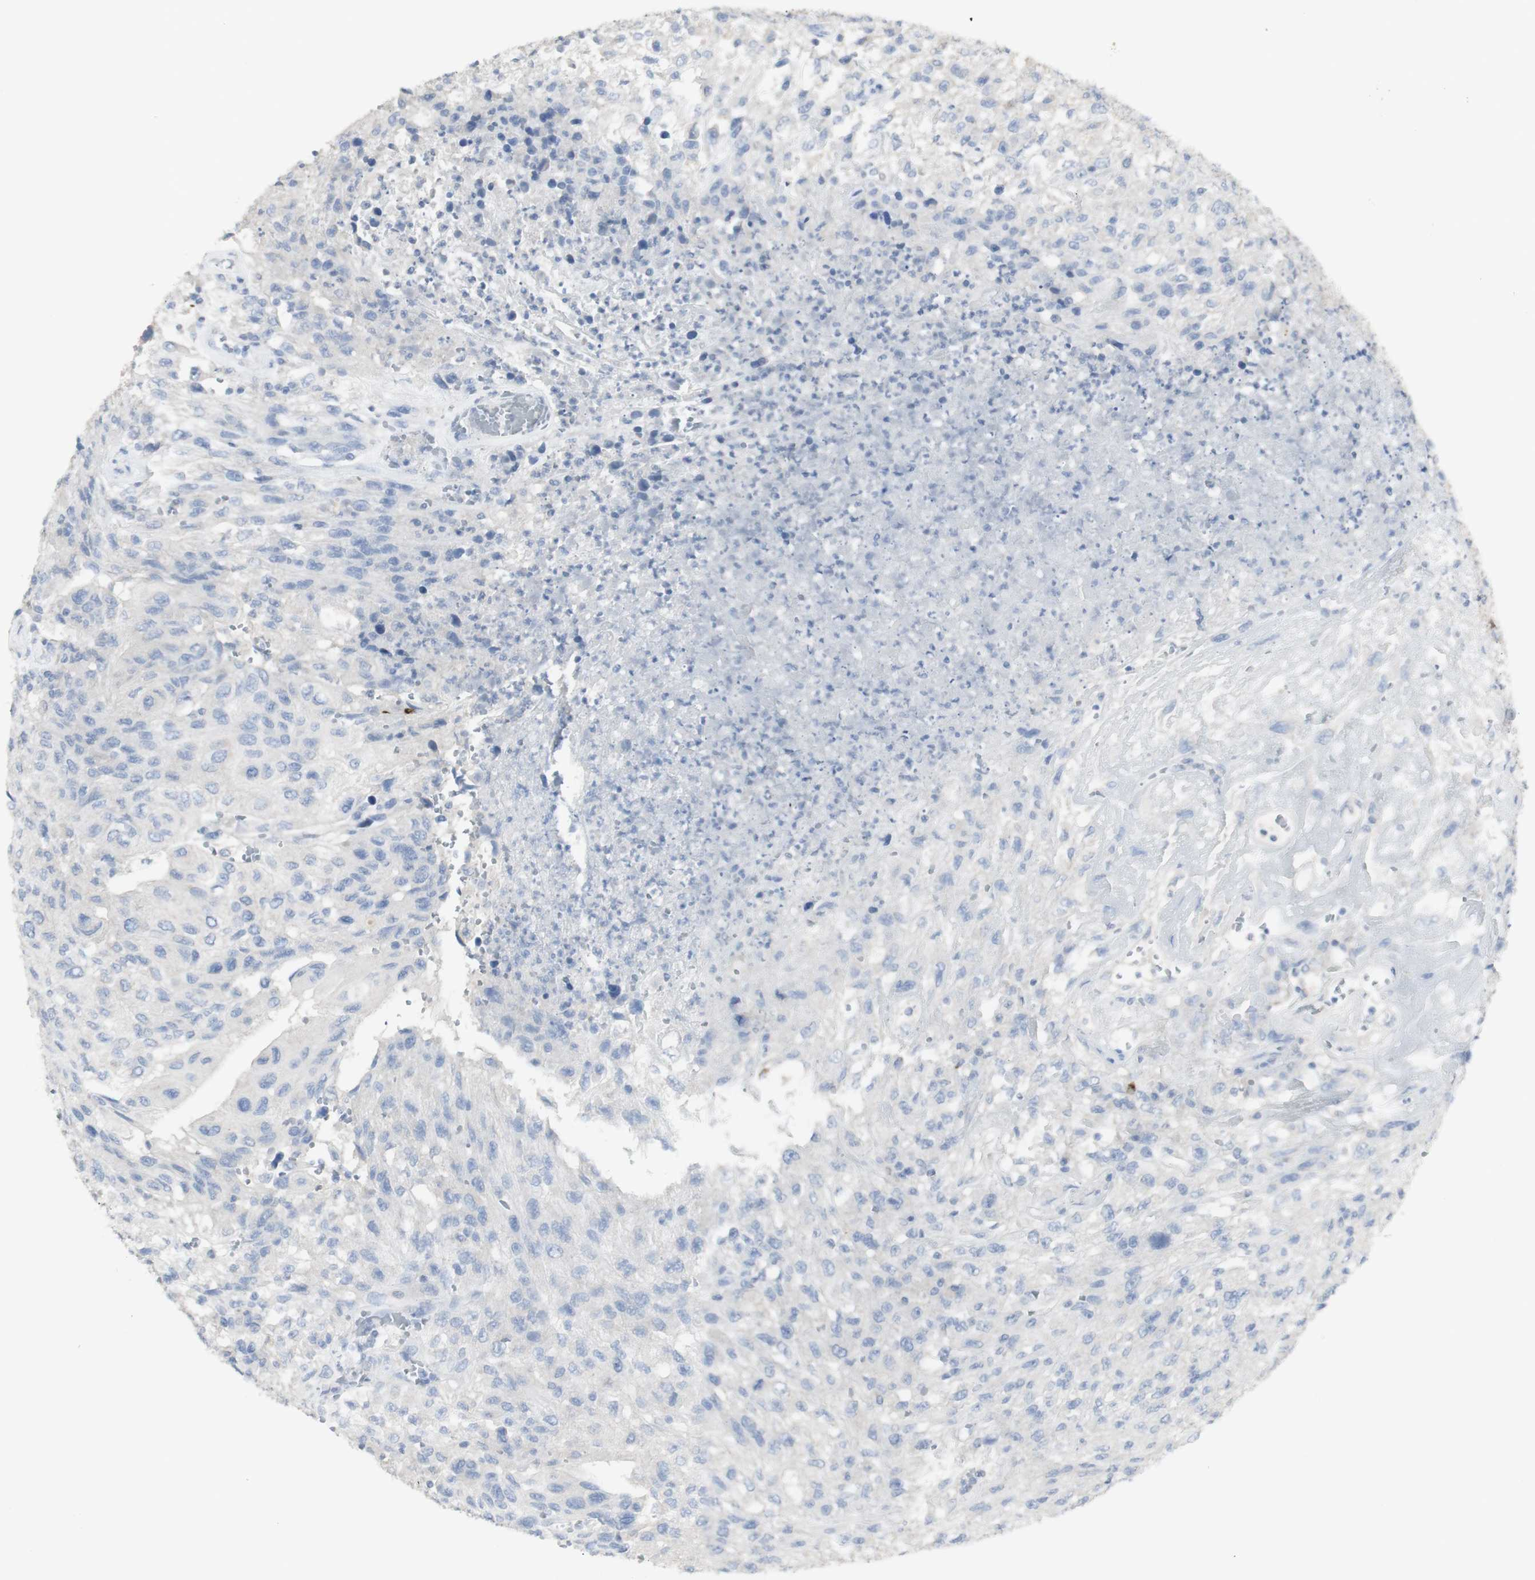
{"staining": {"intensity": "negative", "quantity": "none", "location": "none"}, "tissue": "urothelial cancer", "cell_type": "Tumor cells", "image_type": "cancer", "snomed": [{"axis": "morphology", "description": "Urothelial carcinoma, High grade"}, {"axis": "topography", "description": "Urinary bladder"}], "caption": "IHC photomicrograph of neoplastic tissue: urothelial cancer stained with DAB (3,3'-diaminobenzidine) exhibits no significant protein staining in tumor cells.", "gene": "CD207", "patient": {"sex": "male", "age": 66}}